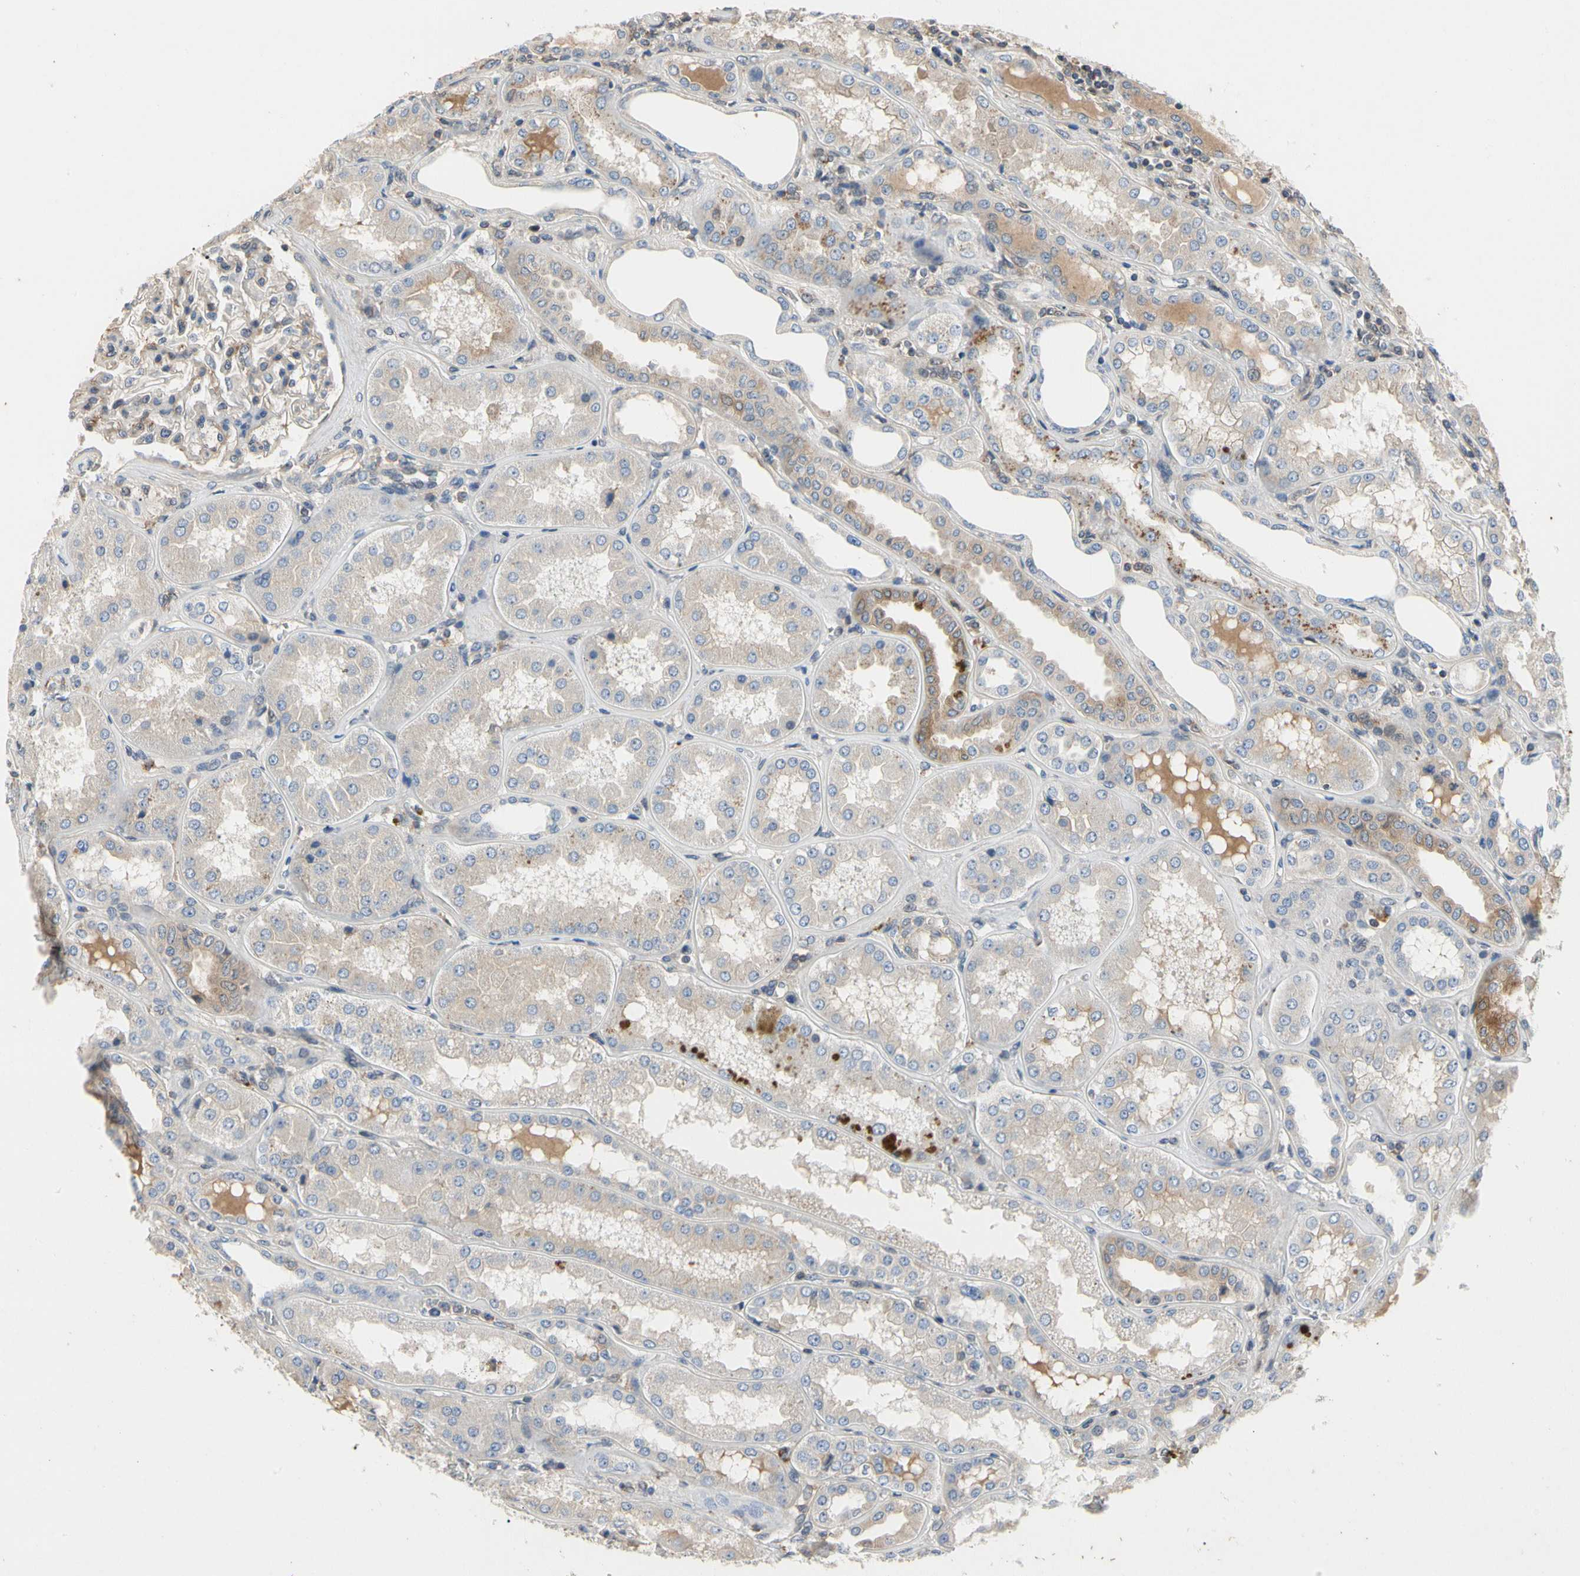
{"staining": {"intensity": "negative", "quantity": "none", "location": "none"}, "tissue": "kidney", "cell_type": "Cells in glomeruli", "image_type": "normal", "snomed": [{"axis": "morphology", "description": "Normal tissue, NOS"}, {"axis": "topography", "description": "Kidney"}], "caption": "A high-resolution photomicrograph shows IHC staining of normal kidney, which demonstrates no significant expression in cells in glomeruli.", "gene": "CRTAC1", "patient": {"sex": "female", "age": 56}}